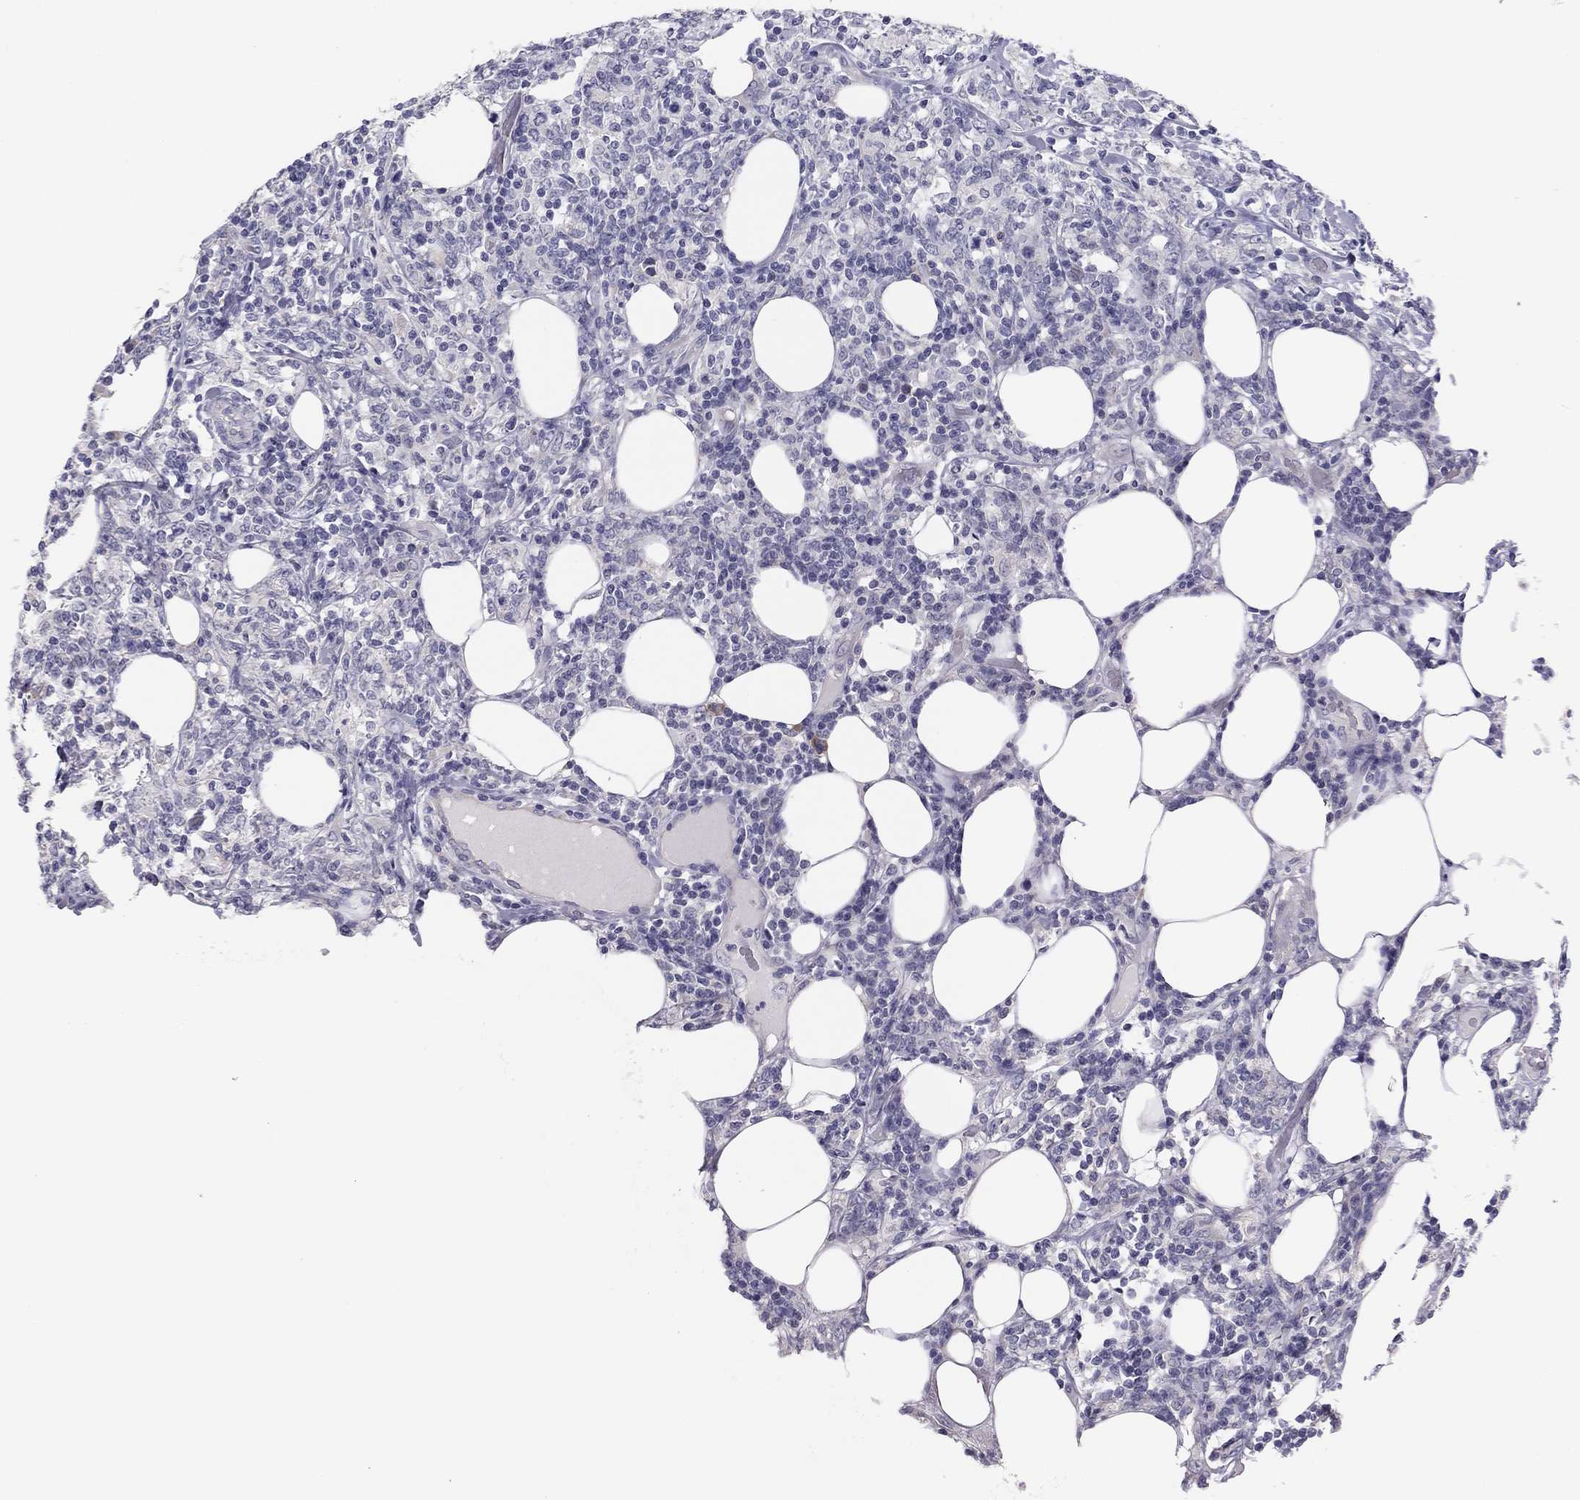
{"staining": {"intensity": "negative", "quantity": "none", "location": "none"}, "tissue": "lymphoma", "cell_type": "Tumor cells", "image_type": "cancer", "snomed": [{"axis": "morphology", "description": "Malignant lymphoma, non-Hodgkin's type, High grade"}, {"axis": "topography", "description": "Lymph node"}], "caption": "This is a image of immunohistochemistry (IHC) staining of malignant lymphoma, non-Hodgkin's type (high-grade), which shows no staining in tumor cells.", "gene": "GRK7", "patient": {"sex": "female", "age": 84}}